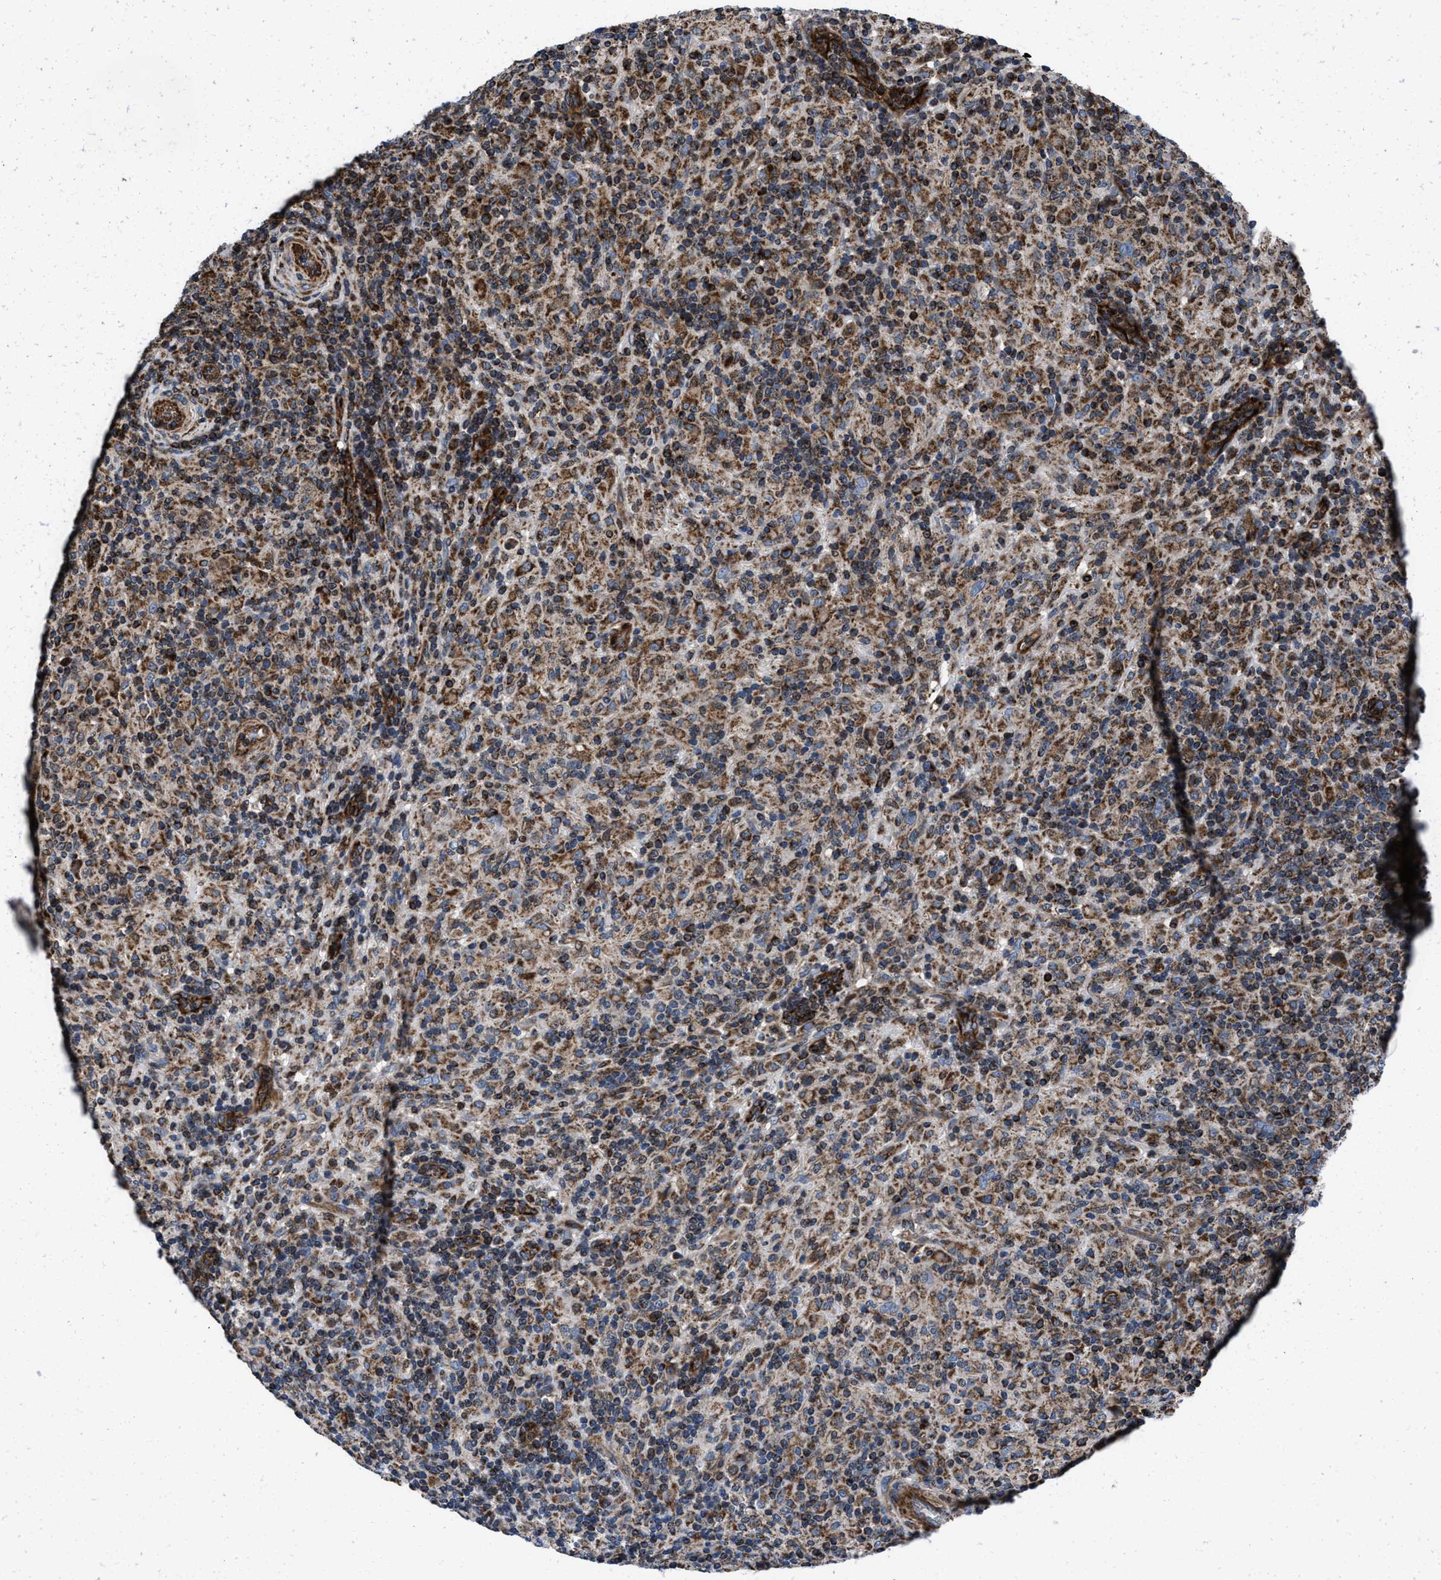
{"staining": {"intensity": "strong", "quantity": "25%-75%", "location": "cytoplasmic/membranous"}, "tissue": "lymphoma", "cell_type": "Tumor cells", "image_type": "cancer", "snomed": [{"axis": "morphology", "description": "Hodgkin's disease, NOS"}, {"axis": "topography", "description": "Lymph node"}], "caption": "Tumor cells display strong cytoplasmic/membranous expression in about 25%-75% of cells in lymphoma.", "gene": "PRR15L", "patient": {"sex": "male", "age": 70}}